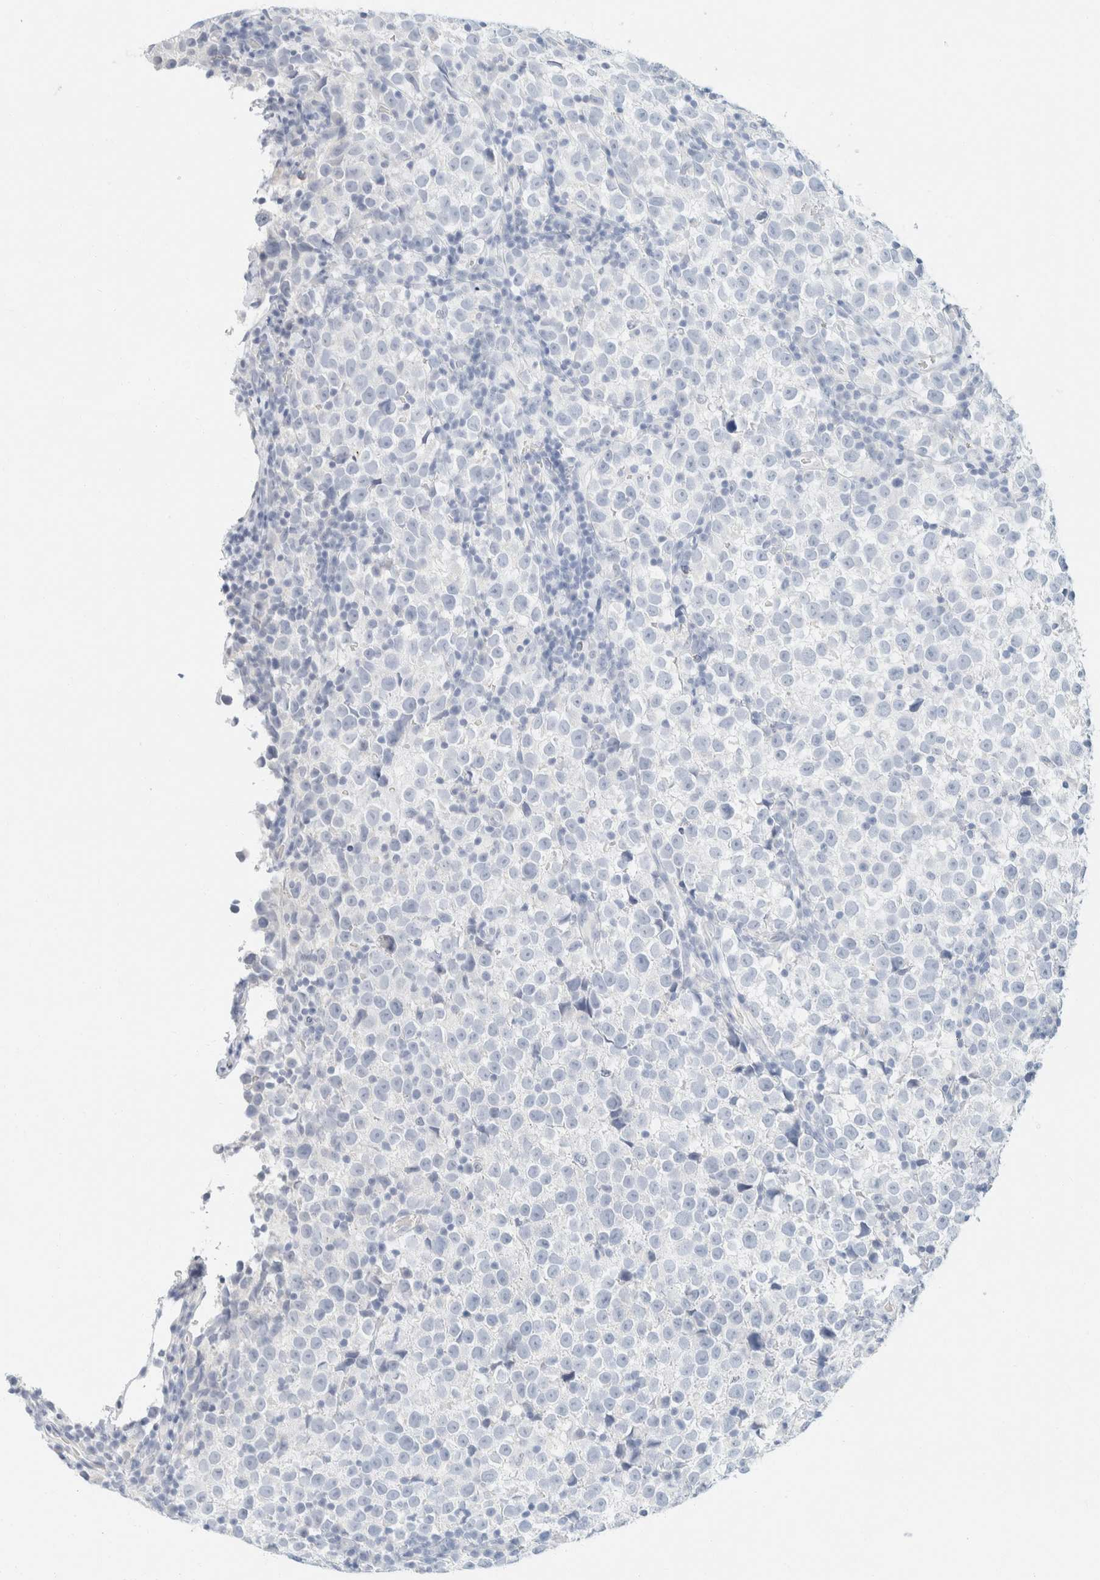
{"staining": {"intensity": "negative", "quantity": "none", "location": "none"}, "tissue": "testis cancer", "cell_type": "Tumor cells", "image_type": "cancer", "snomed": [{"axis": "morphology", "description": "Normal tissue, NOS"}, {"axis": "morphology", "description": "Seminoma, NOS"}, {"axis": "topography", "description": "Testis"}], "caption": "DAB immunohistochemical staining of testis seminoma demonstrates no significant positivity in tumor cells.", "gene": "KRT20", "patient": {"sex": "male", "age": 43}}